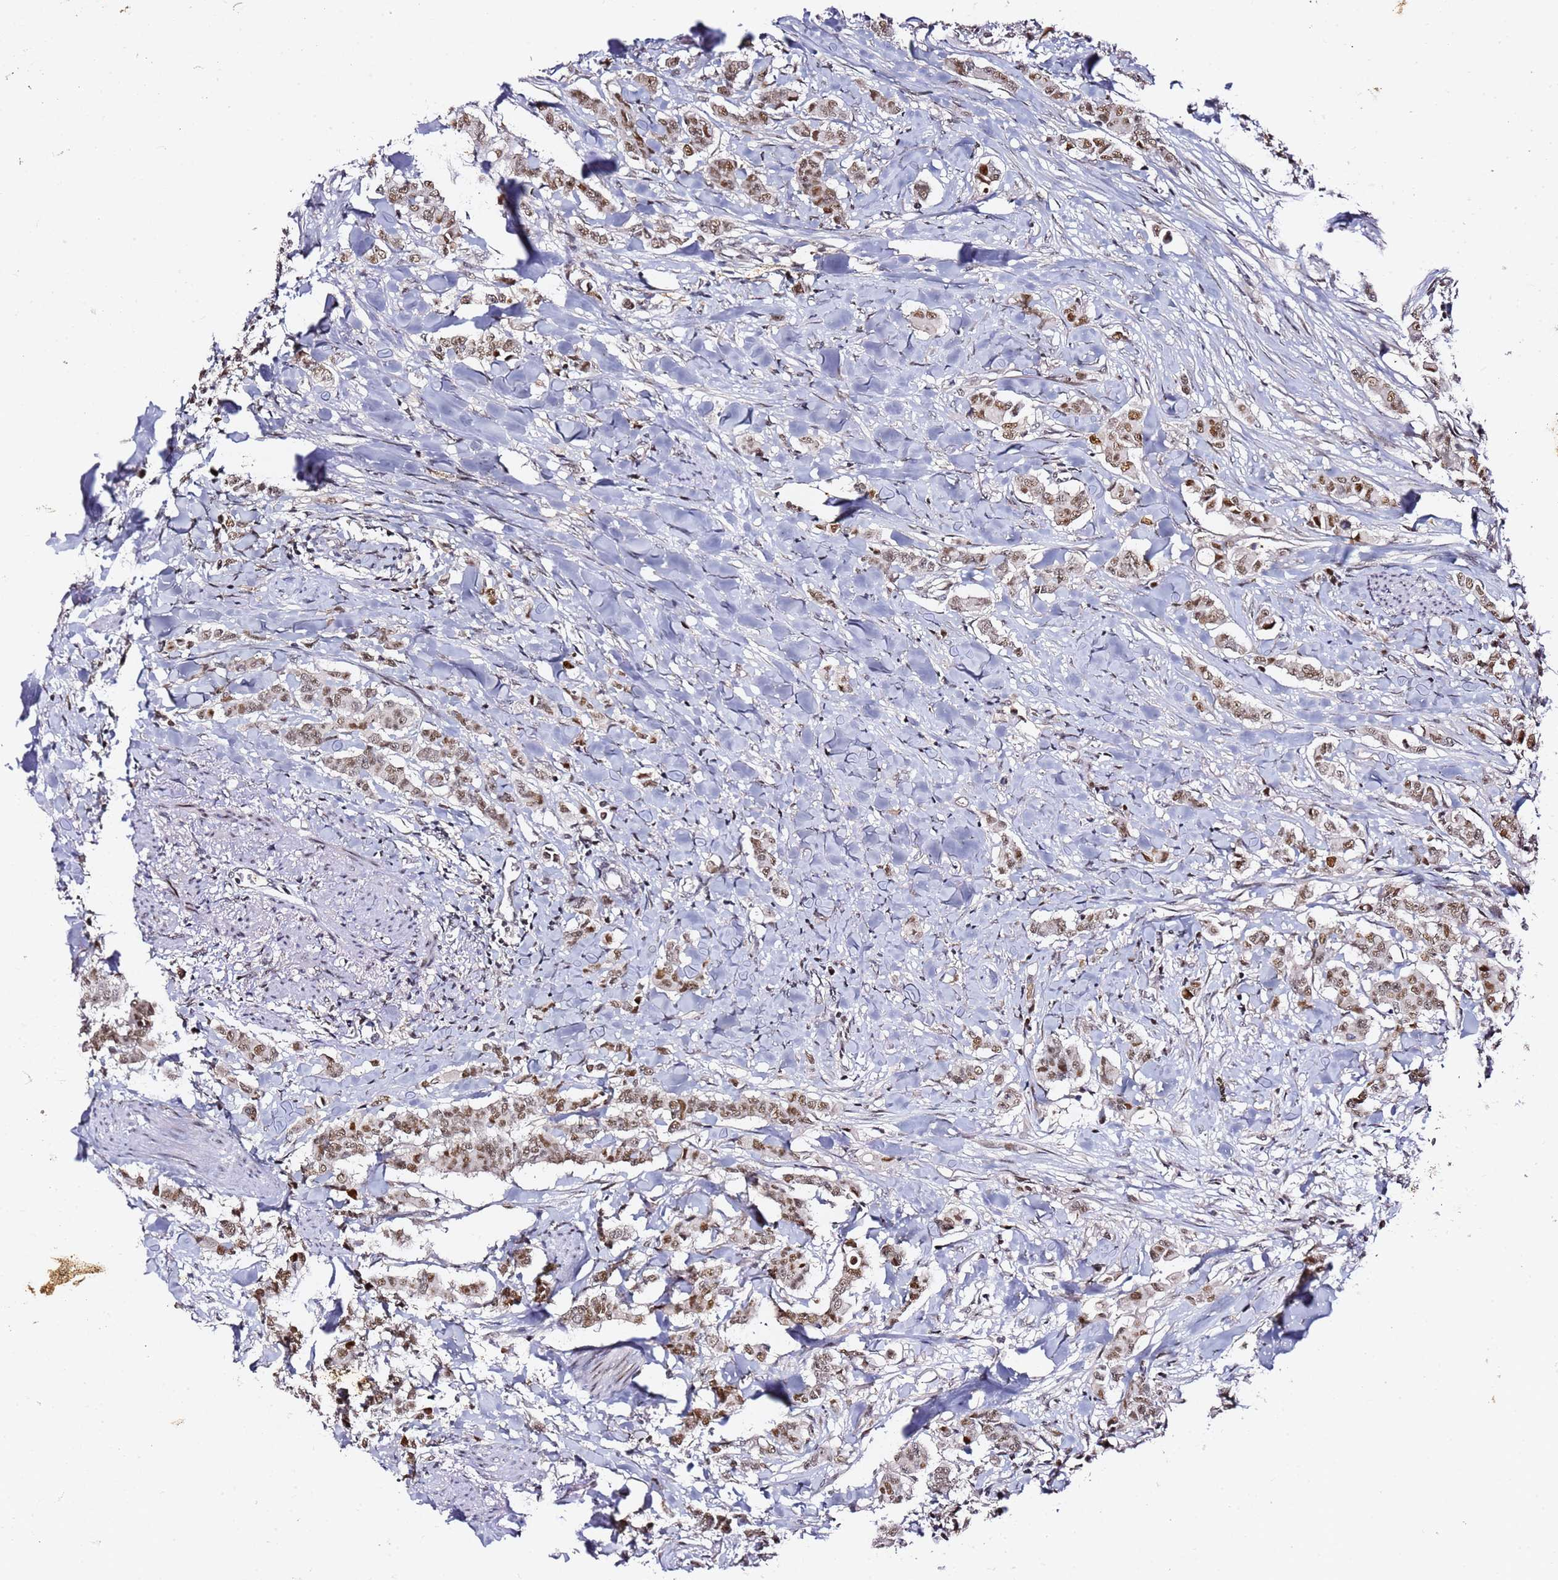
{"staining": {"intensity": "moderate", "quantity": ">75%", "location": "nuclear"}, "tissue": "breast cancer", "cell_type": "Tumor cells", "image_type": "cancer", "snomed": [{"axis": "morphology", "description": "Duct carcinoma"}, {"axis": "topography", "description": "Breast"}], "caption": "A medium amount of moderate nuclear positivity is appreciated in approximately >75% of tumor cells in invasive ductal carcinoma (breast) tissue. (DAB (3,3'-diaminobenzidine) = brown stain, brightfield microscopy at high magnification).", "gene": "FCF1", "patient": {"sex": "female", "age": 40}}